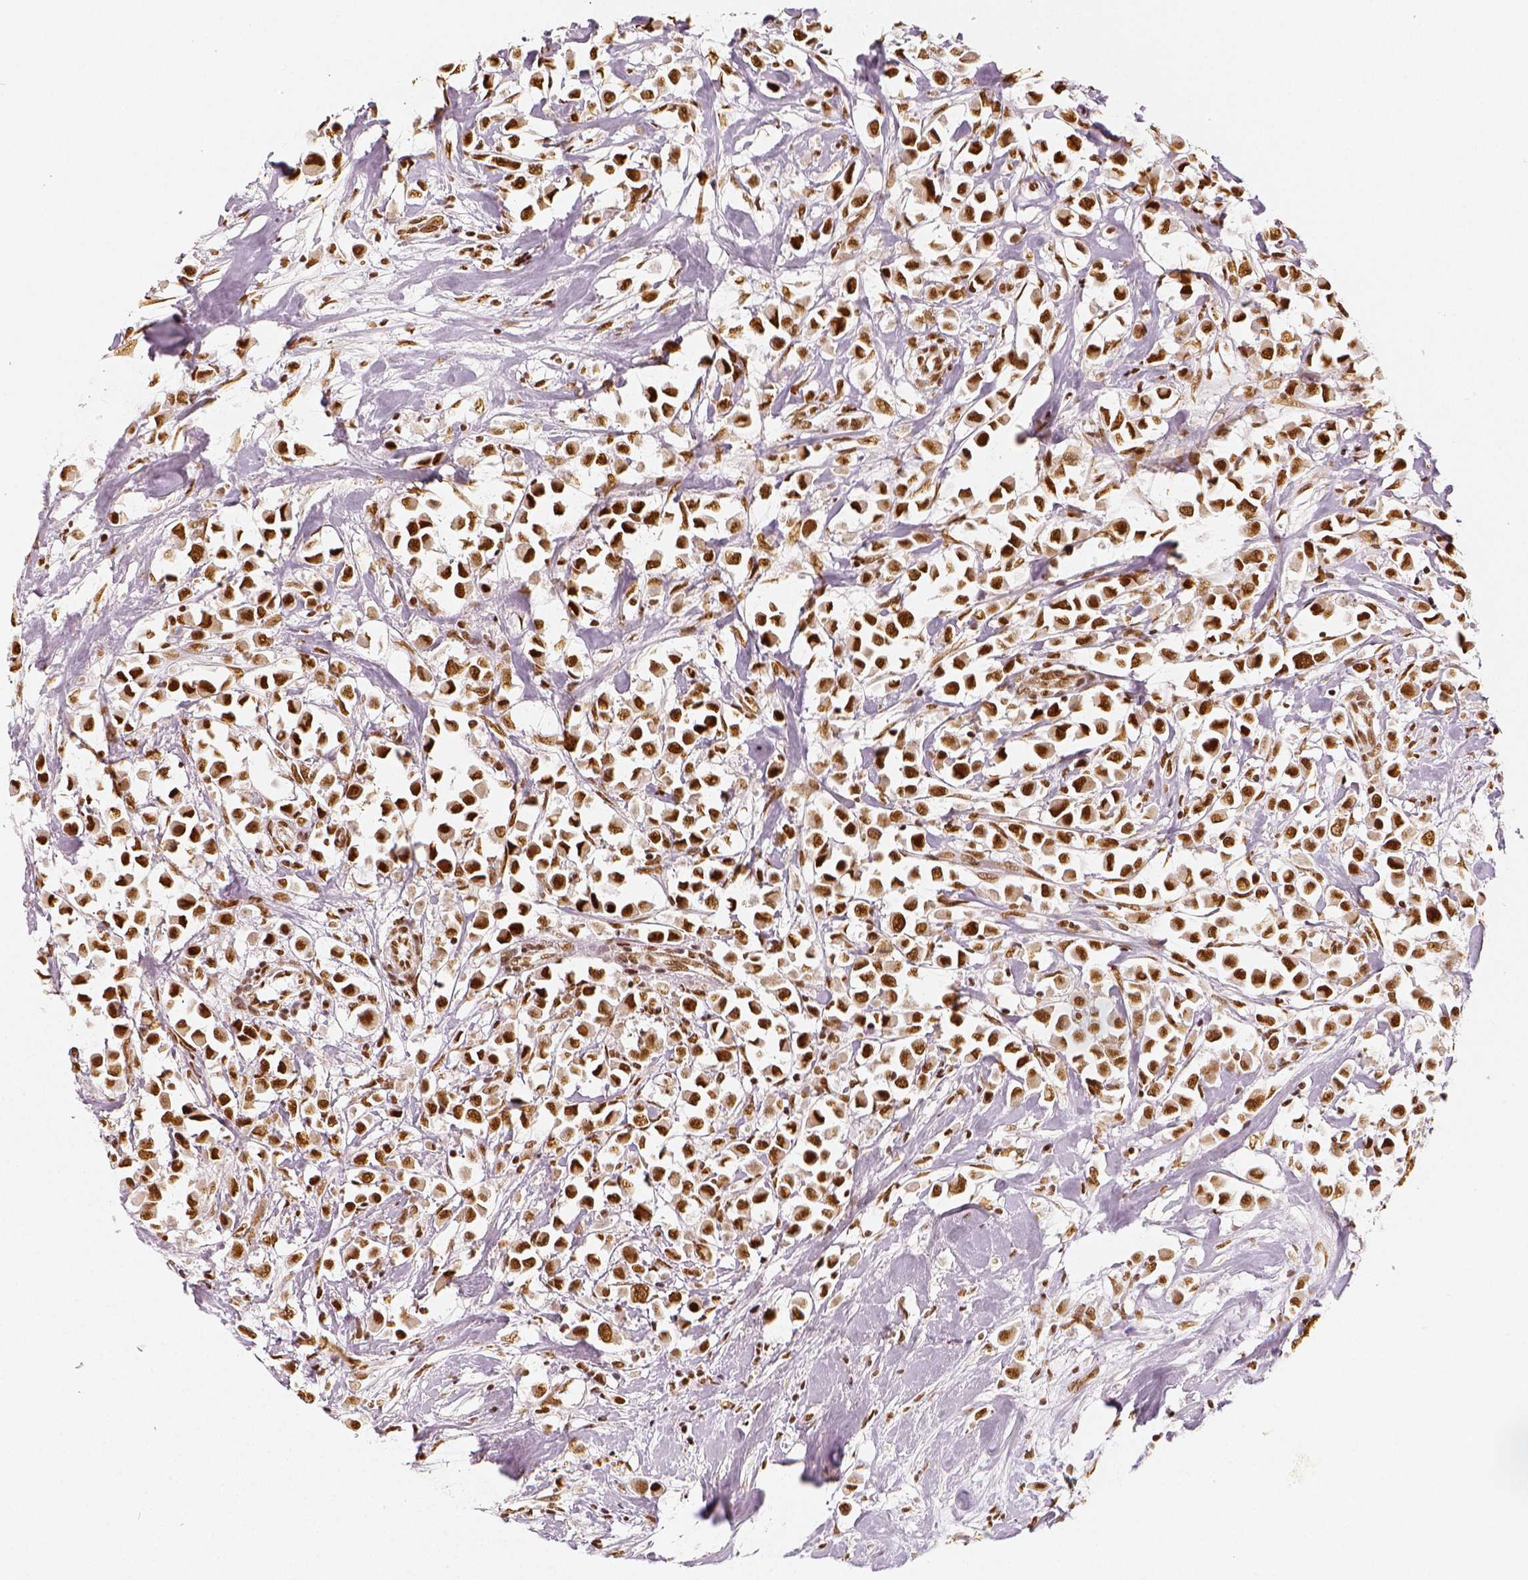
{"staining": {"intensity": "strong", "quantity": ">75%", "location": "nuclear"}, "tissue": "breast cancer", "cell_type": "Tumor cells", "image_type": "cancer", "snomed": [{"axis": "morphology", "description": "Duct carcinoma"}, {"axis": "topography", "description": "Breast"}], "caption": "About >75% of tumor cells in breast cancer exhibit strong nuclear protein positivity as visualized by brown immunohistochemical staining.", "gene": "KDM5B", "patient": {"sex": "female", "age": 61}}